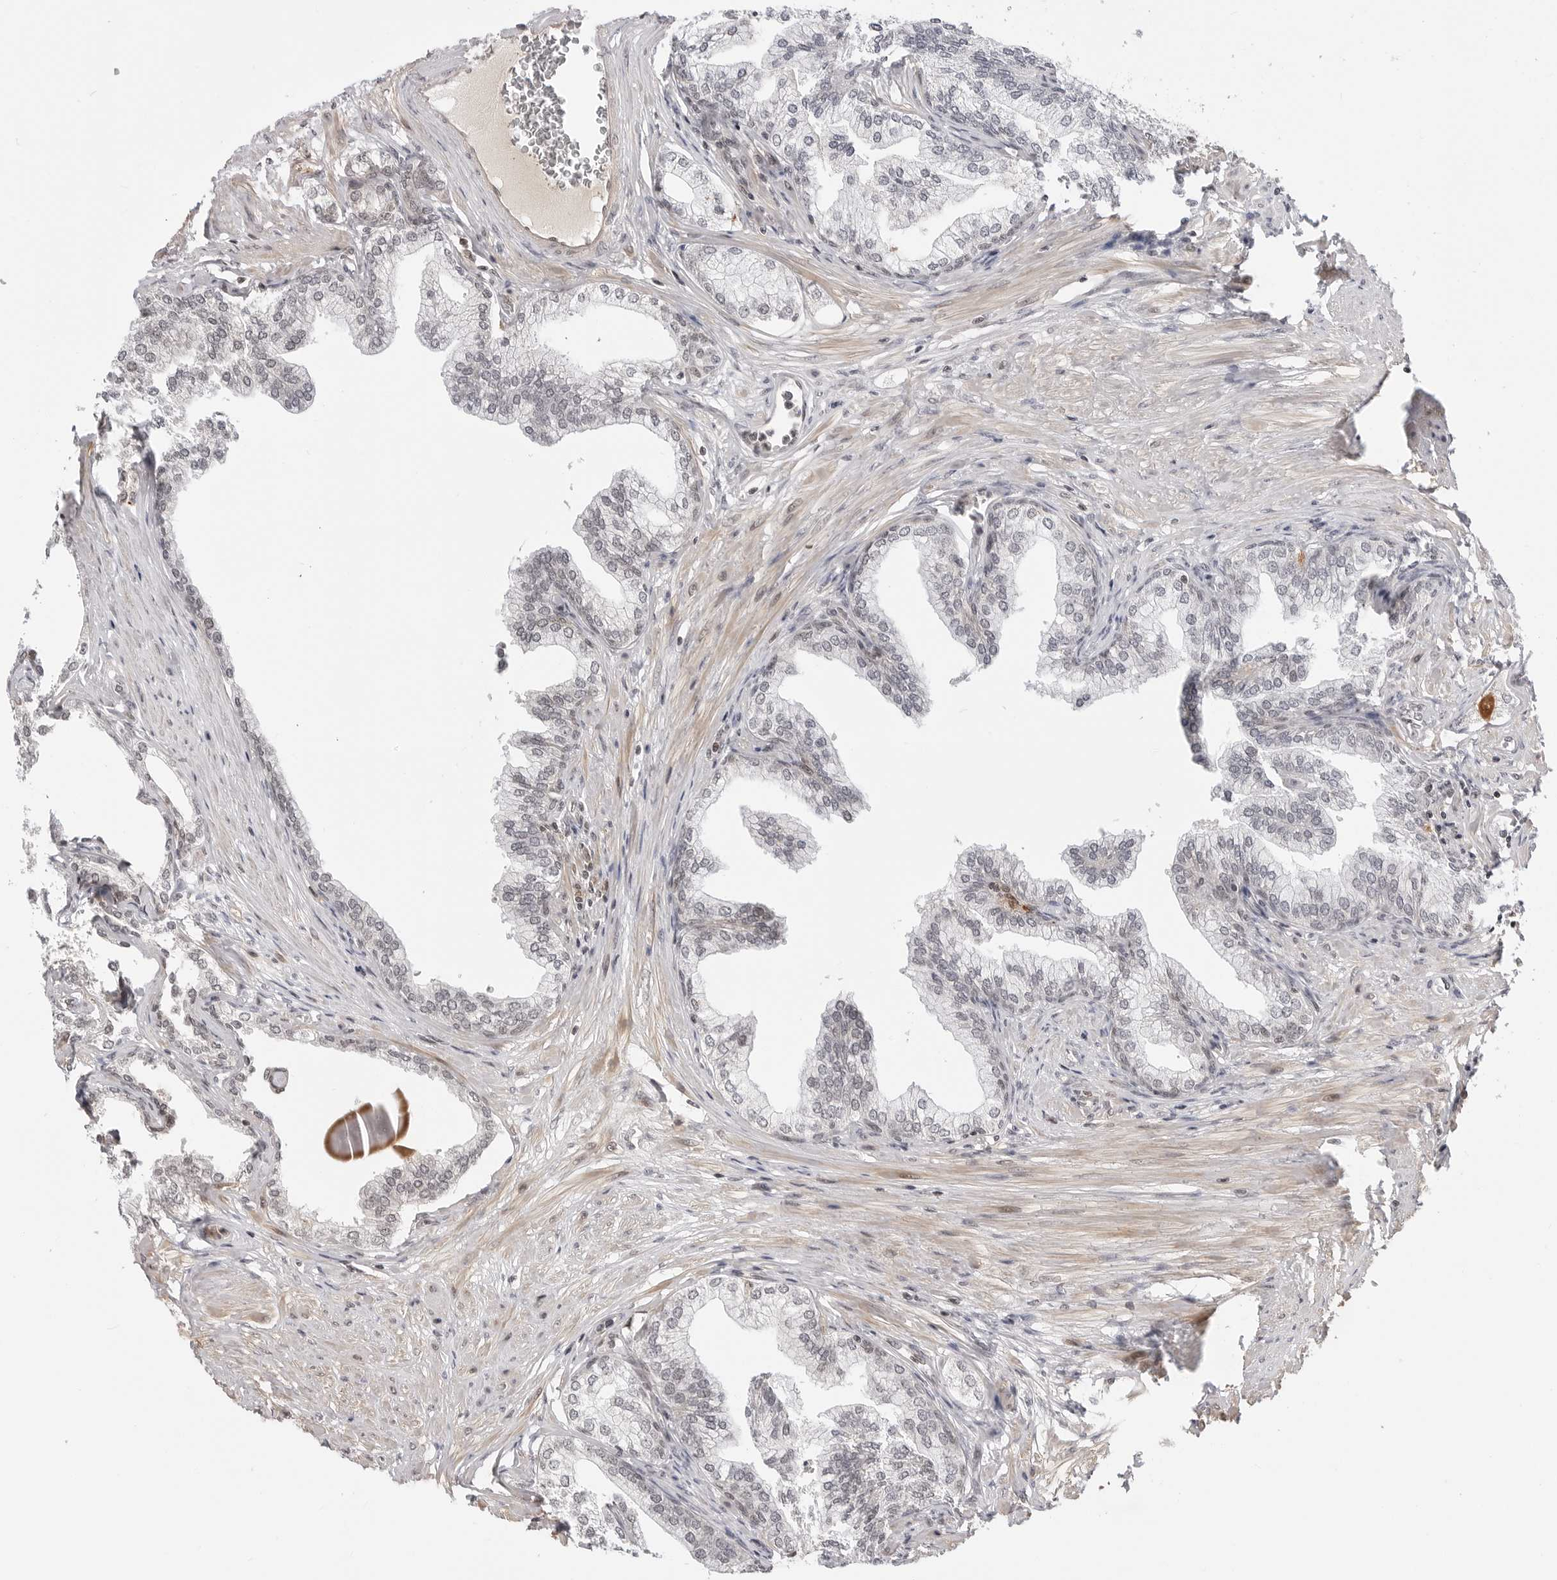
{"staining": {"intensity": "moderate", "quantity": "25%-75%", "location": "cytoplasmic/membranous,nuclear"}, "tissue": "prostate", "cell_type": "Glandular cells", "image_type": "normal", "snomed": [{"axis": "morphology", "description": "Normal tissue, NOS"}, {"axis": "morphology", "description": "Urothelial carcinoma, Low grade"}, {"axis": "topography", "description": "Urinary bladder"}, {"axis": "topography", "description": "Prostate"}], "caption": "Normal prostate displays moderate cytoplasmic/membranous,nuclear expression in about 25%-75% of glandular cells.", "gene": "C8orf33", "patient": {"sex": "male", "age": 60}}